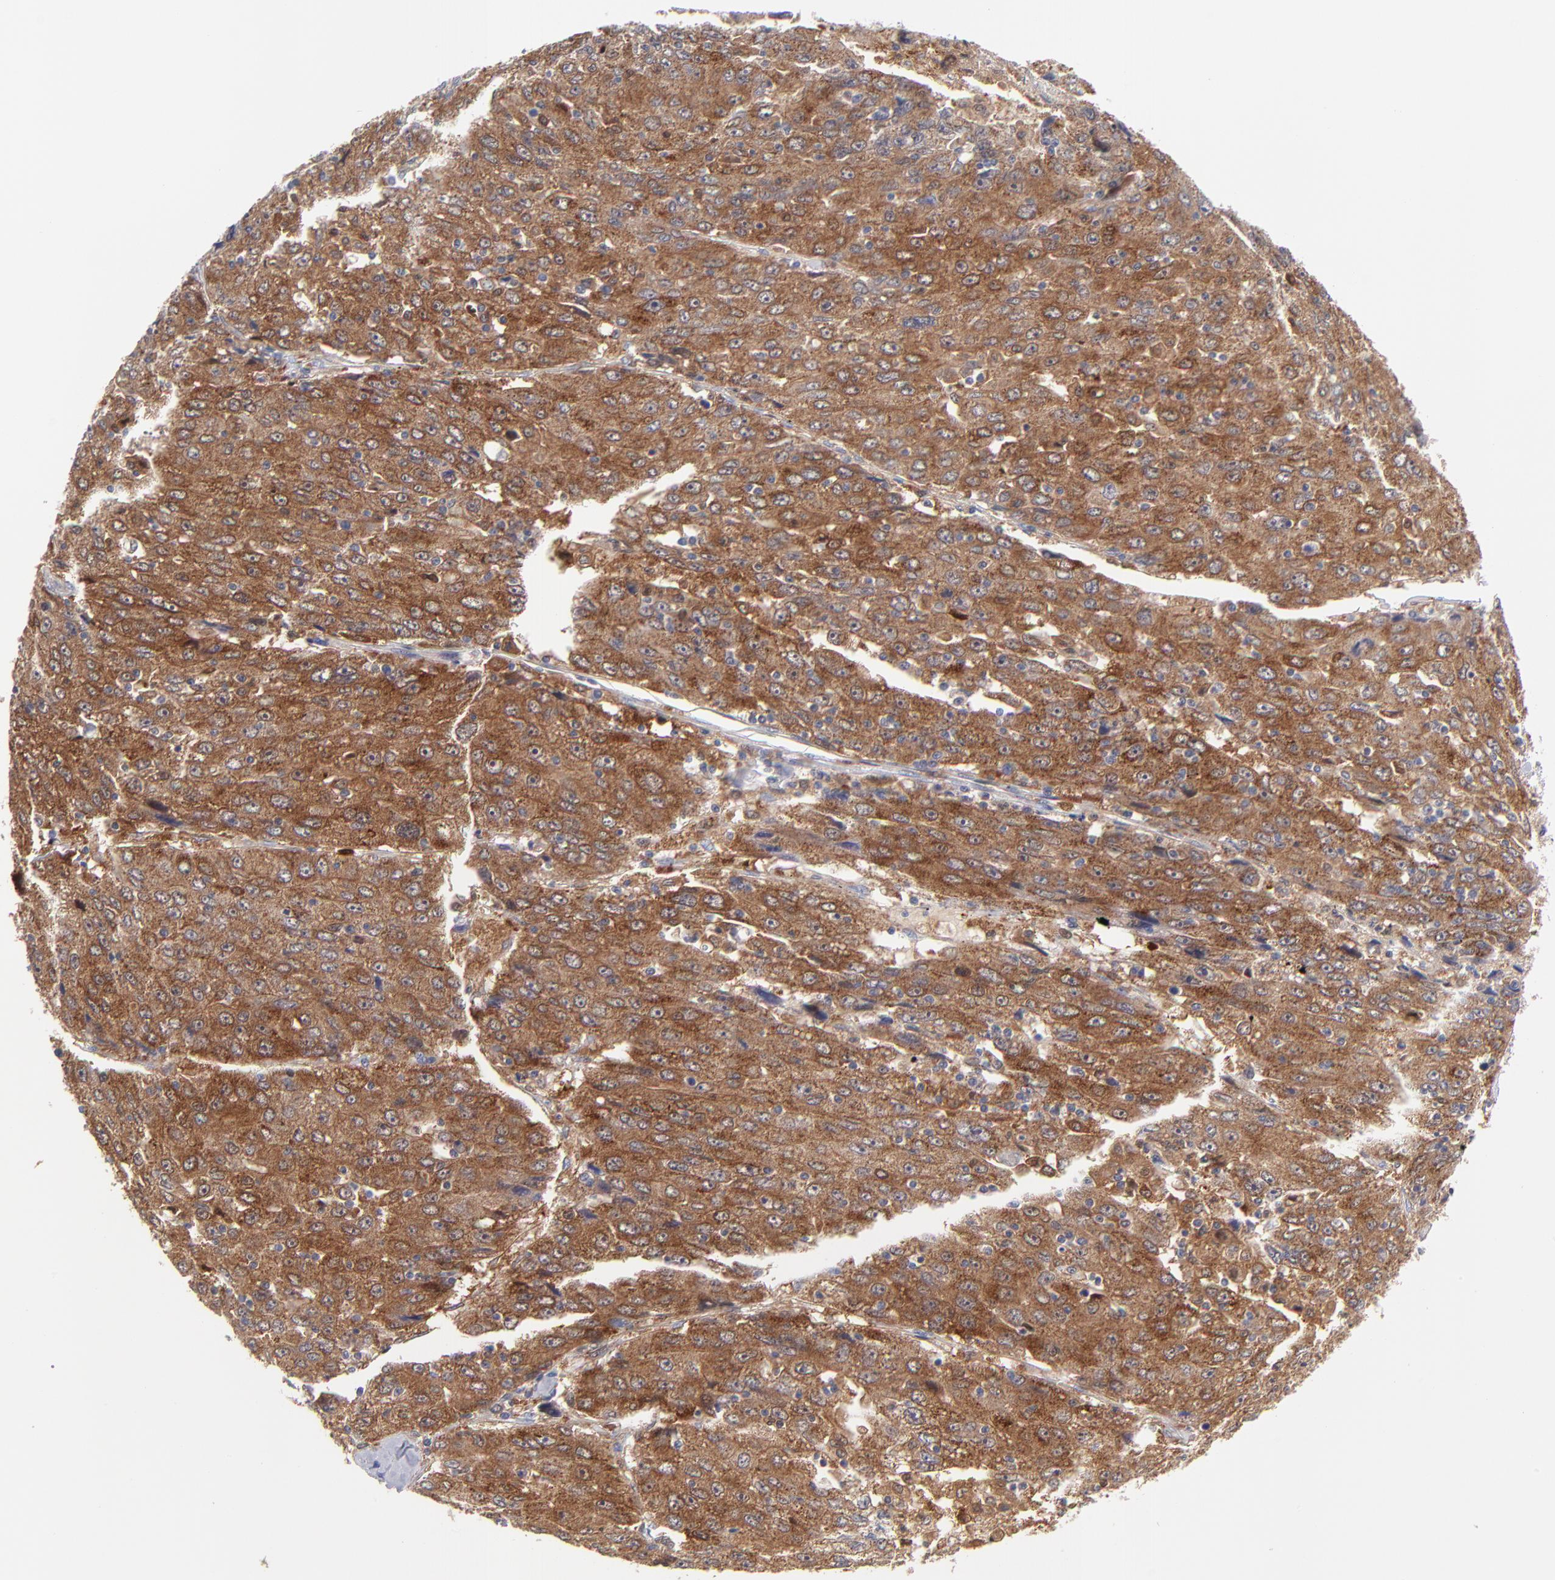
{"staining": {"intensity": "moderate", "quantity": ">75%", "location": "cytoplasmic/membranous"}, "tissue": "liver cancer", "cell_type": "Tumor cells", "image_type": "cancer", "snomed": [{"axis": "morphology", "description": "Carcinoma, Hepatocellular, NOS"}, {"axis": "topography", "description": "Liver"}], "caption": "IHC image of neoplastic tissue: human liver cancer (hepatocellular carcinoma) stained using immunohistochemistry shows medium levels of moderate protein expression localized specifically in the cytoplasmic/membranous of tumor cells, appearing as a cytoplasmic/membranous brown color.", "gene": "BID", "patient": {"sex": "male", "age": 49}}